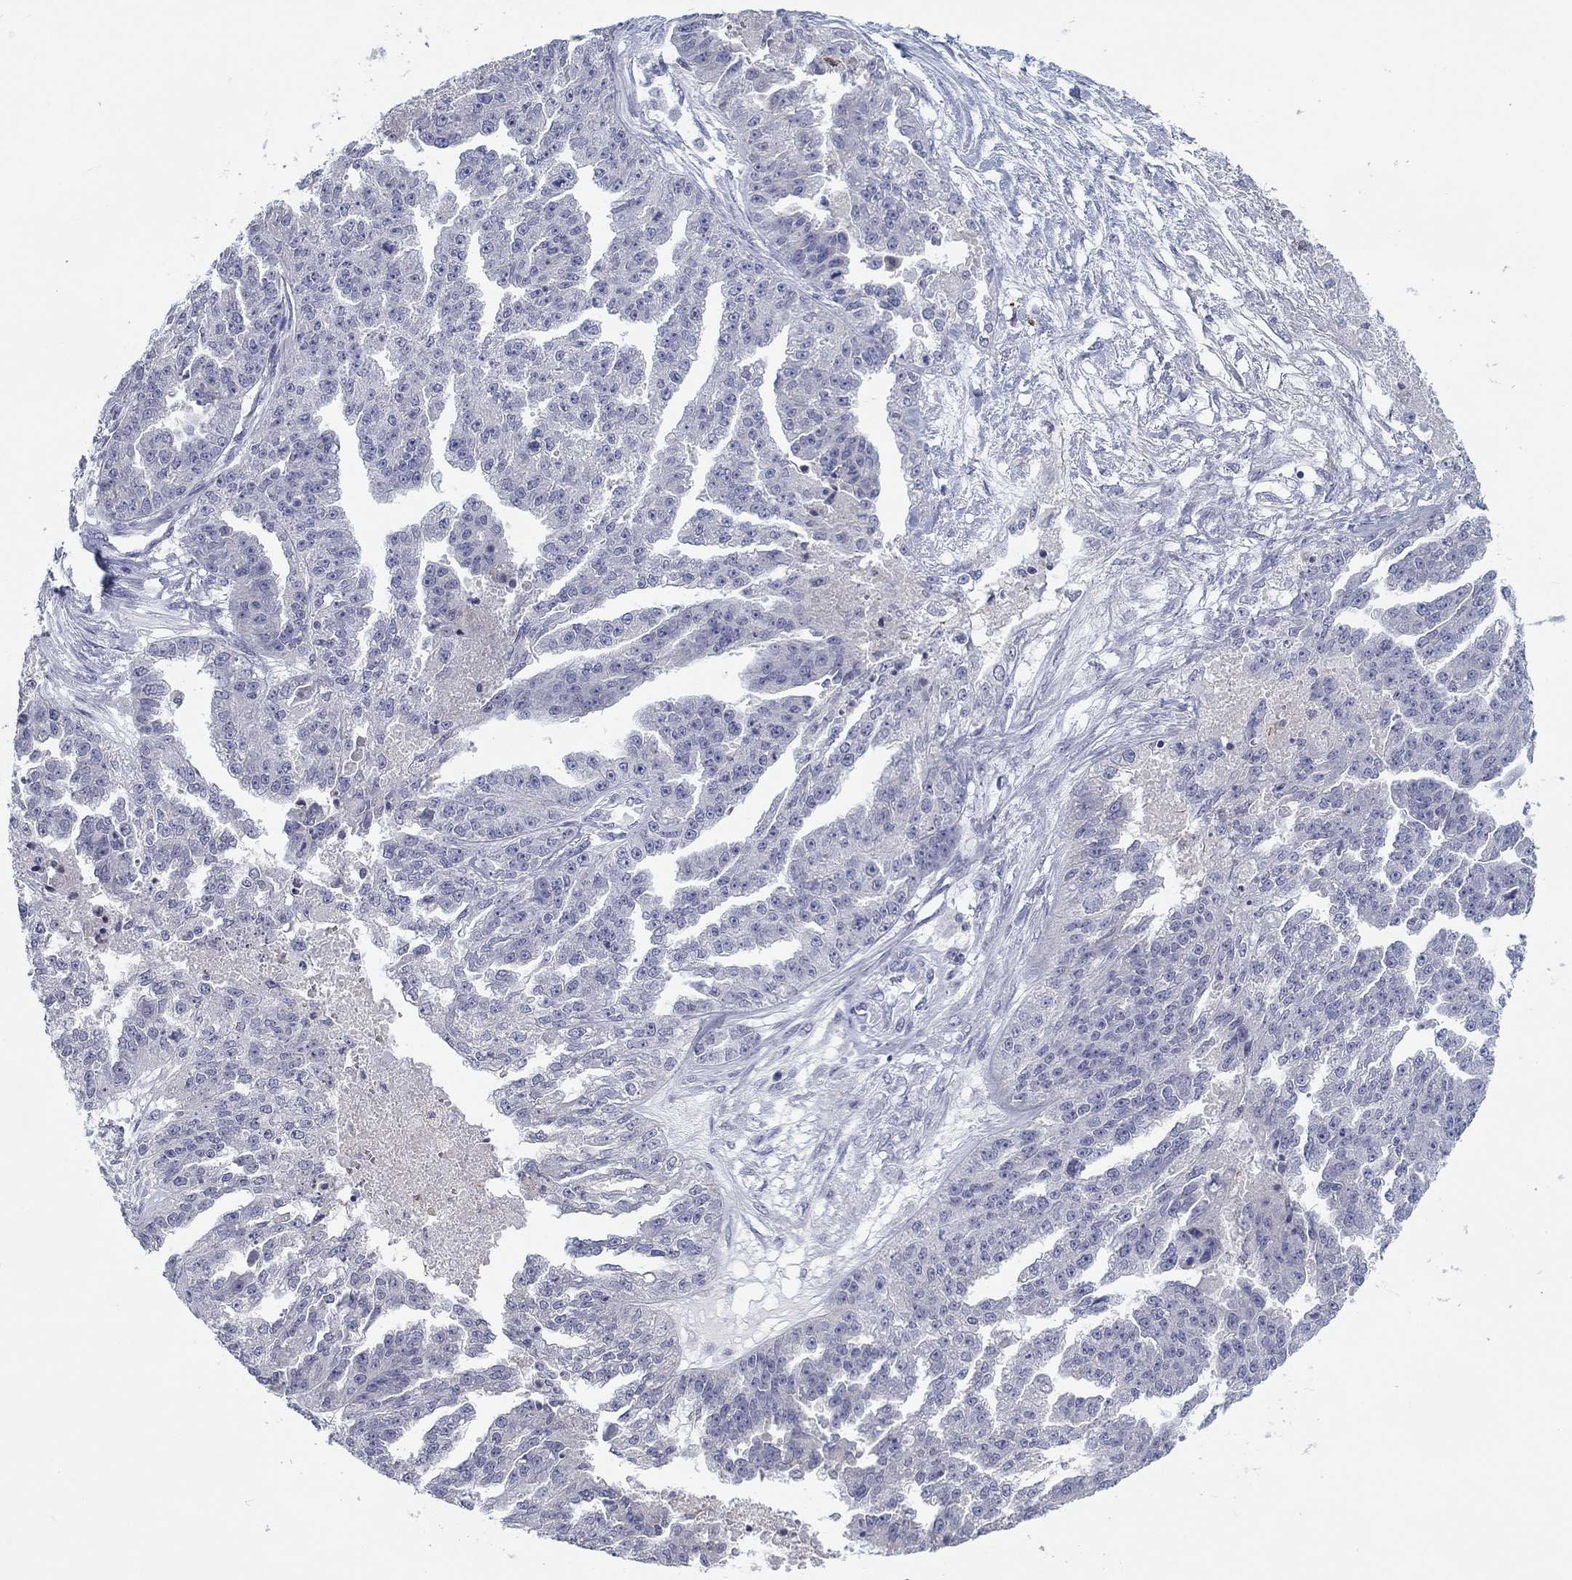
{"staining": {"intensity": "negative", "quantity": "none", "location": "none"}, "tissue": "ovarian cancer", "cell_type": "Tumor cells", "image_type": "cancer", "snomed": [{"axis": "morphology", "description": "Cystadenocarcinoma, serous, NOS"}, {"axis": "topography", "description": "Ovary"}], "caption": "IHC of ovarian serous cystadenocarcinoma shows no staining in tumor cells. (DAB immunohistochemistry, high magnification).", "gene": "CALB1", "patient": {"sex": "female", "age": 58}}